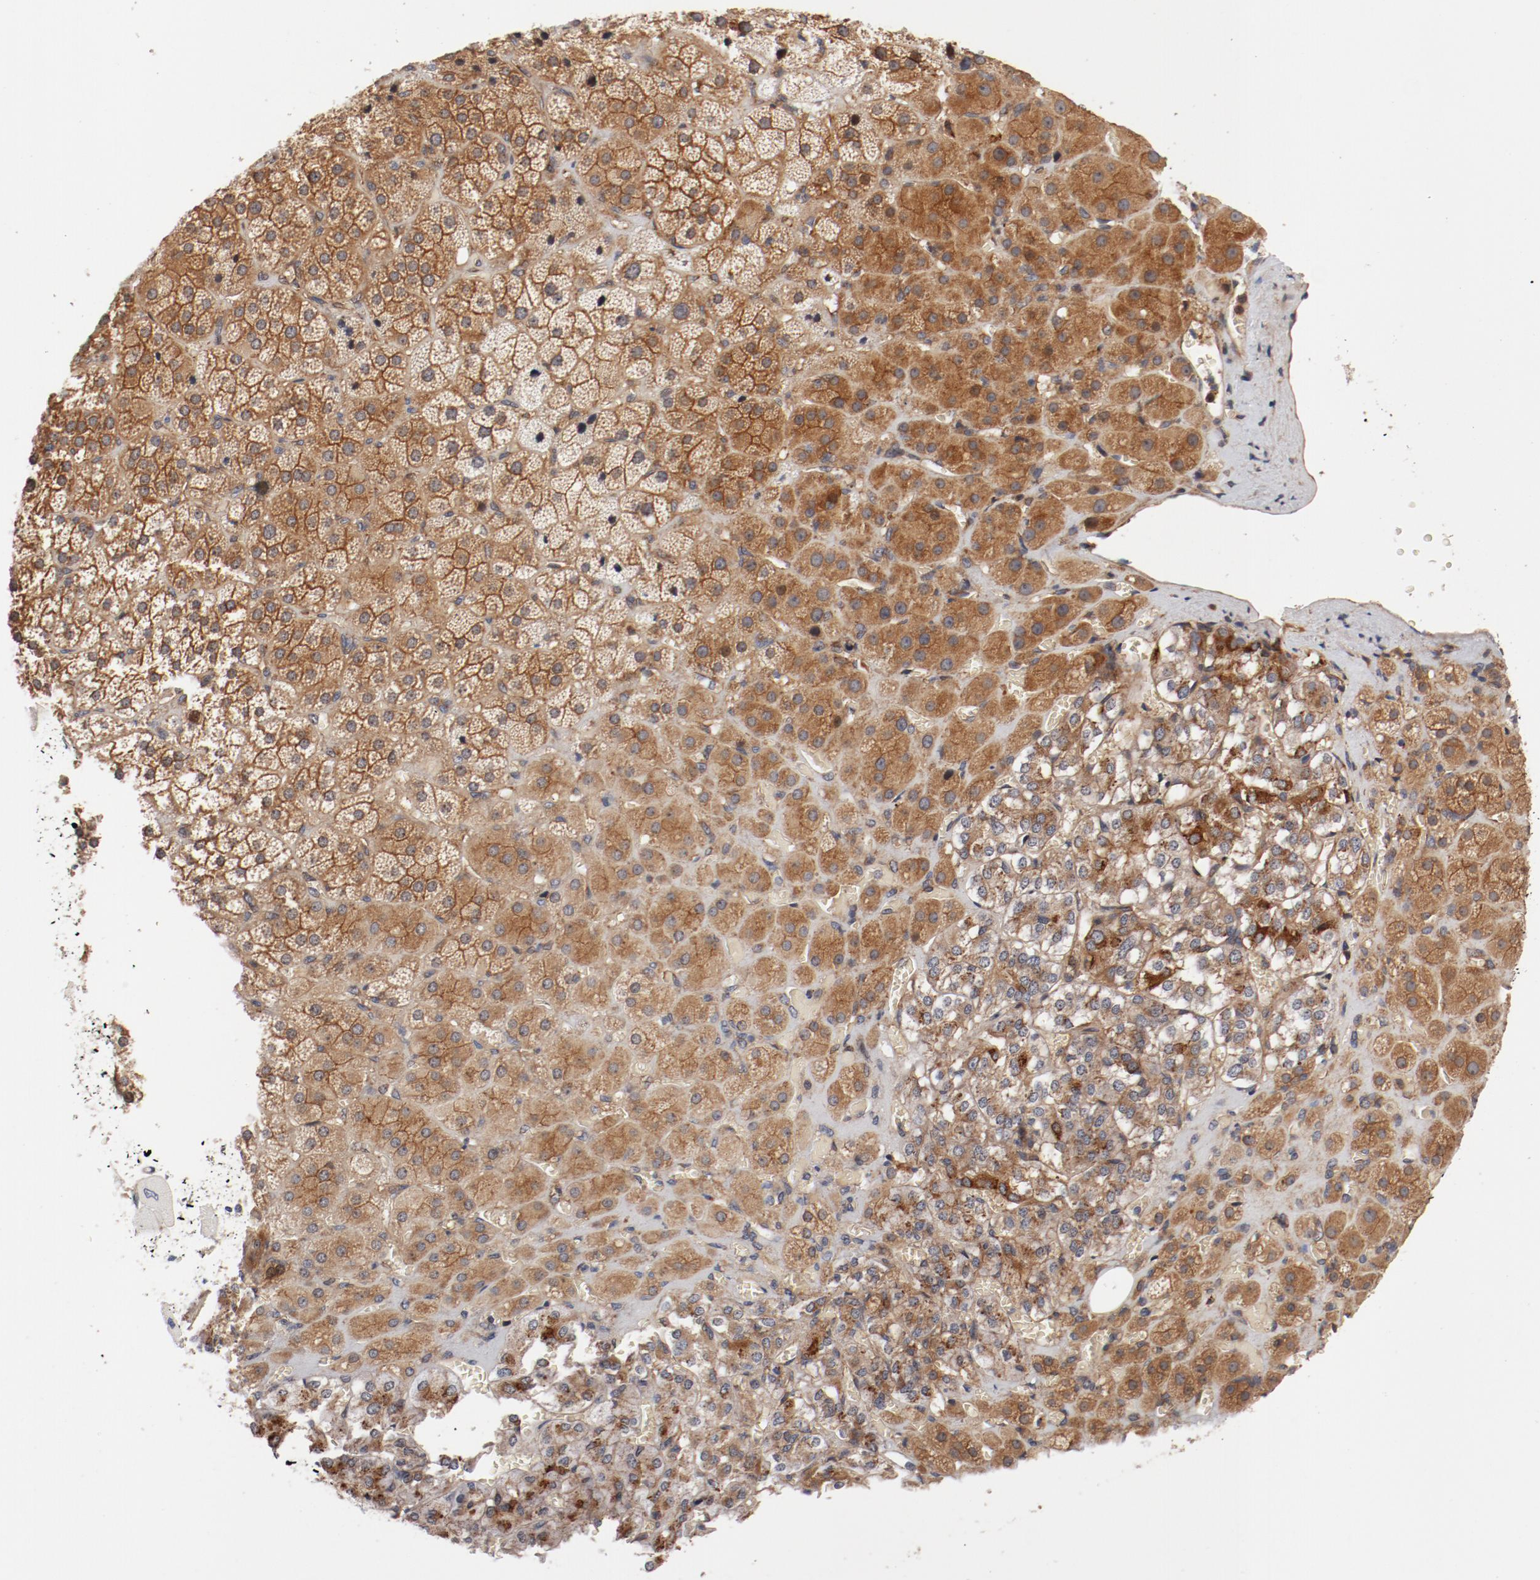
{"staining": {"intensity": "moderate", "quantity": ">75%", "location": "cytoplasmic/membranous,nuclear"}, "tissue": "adrenal gland", "cell_type": "Glandular cells", "image_type": "normal", "snomed": [{"axis": "morphology", "description": "Normal tissue, NOS"}, {"axis": "topography", "description": "Adrenal gland"}], "caption": "Adrenal gland stained with DAB immunohistochemistry reveals medium levels of moderate cytoplasmic/membranous,nuclear staining in about >75% of glandular cells.", "gene": "PITPNM2", "patient": {"sex": "female", "age": 71}}